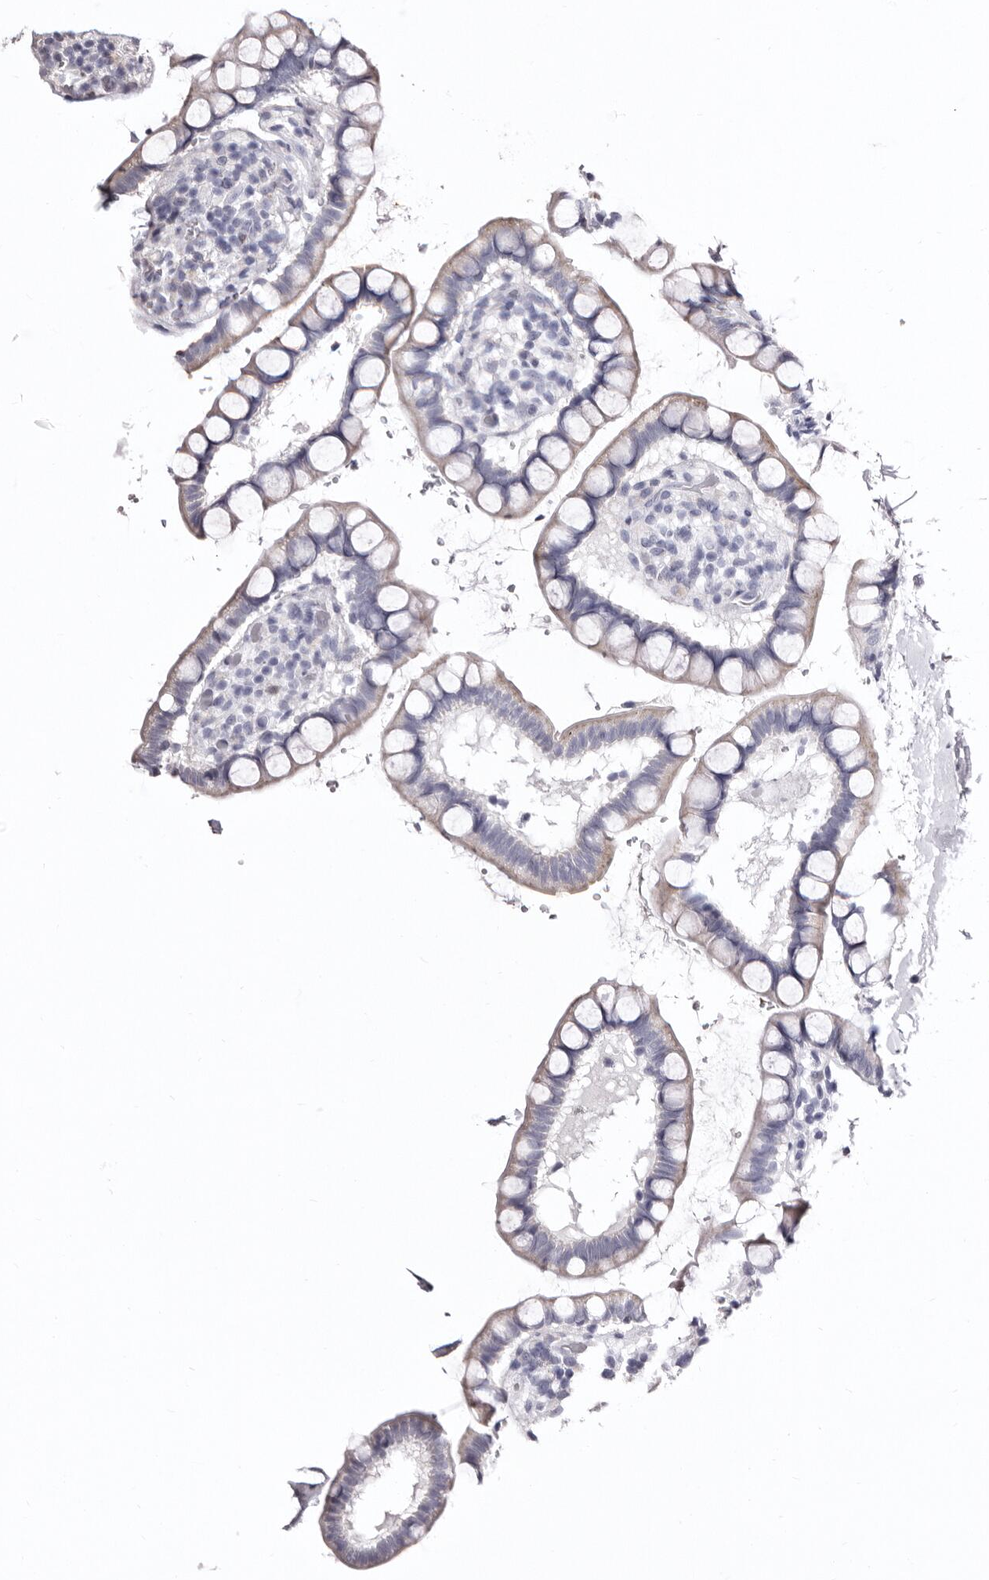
{"staining": {"intensity": "negative", "quantity": "none", "location": "none"}, "tissue": "small intestine", "cell_type": "Glandular cells", "image_type": "normal", "snomed": [{"axis": "morphology", "description": "Normal tissue, NOS"}, {"axis": "topography", "description": "Smooth muscle"}, {"axis": "topography", "description": "Small intestine"}], "caption": "A photomicrograph of small intestine stained for a protein demonstrates no brown staining in glandular cells. (Brightfield microscopy of DAB (3,3'-diaminobenzidine) immunohistochemistry (IHC) at high magnification).", "gene": "CDCA8", "patient": {"sex": "female", "age": 84}}